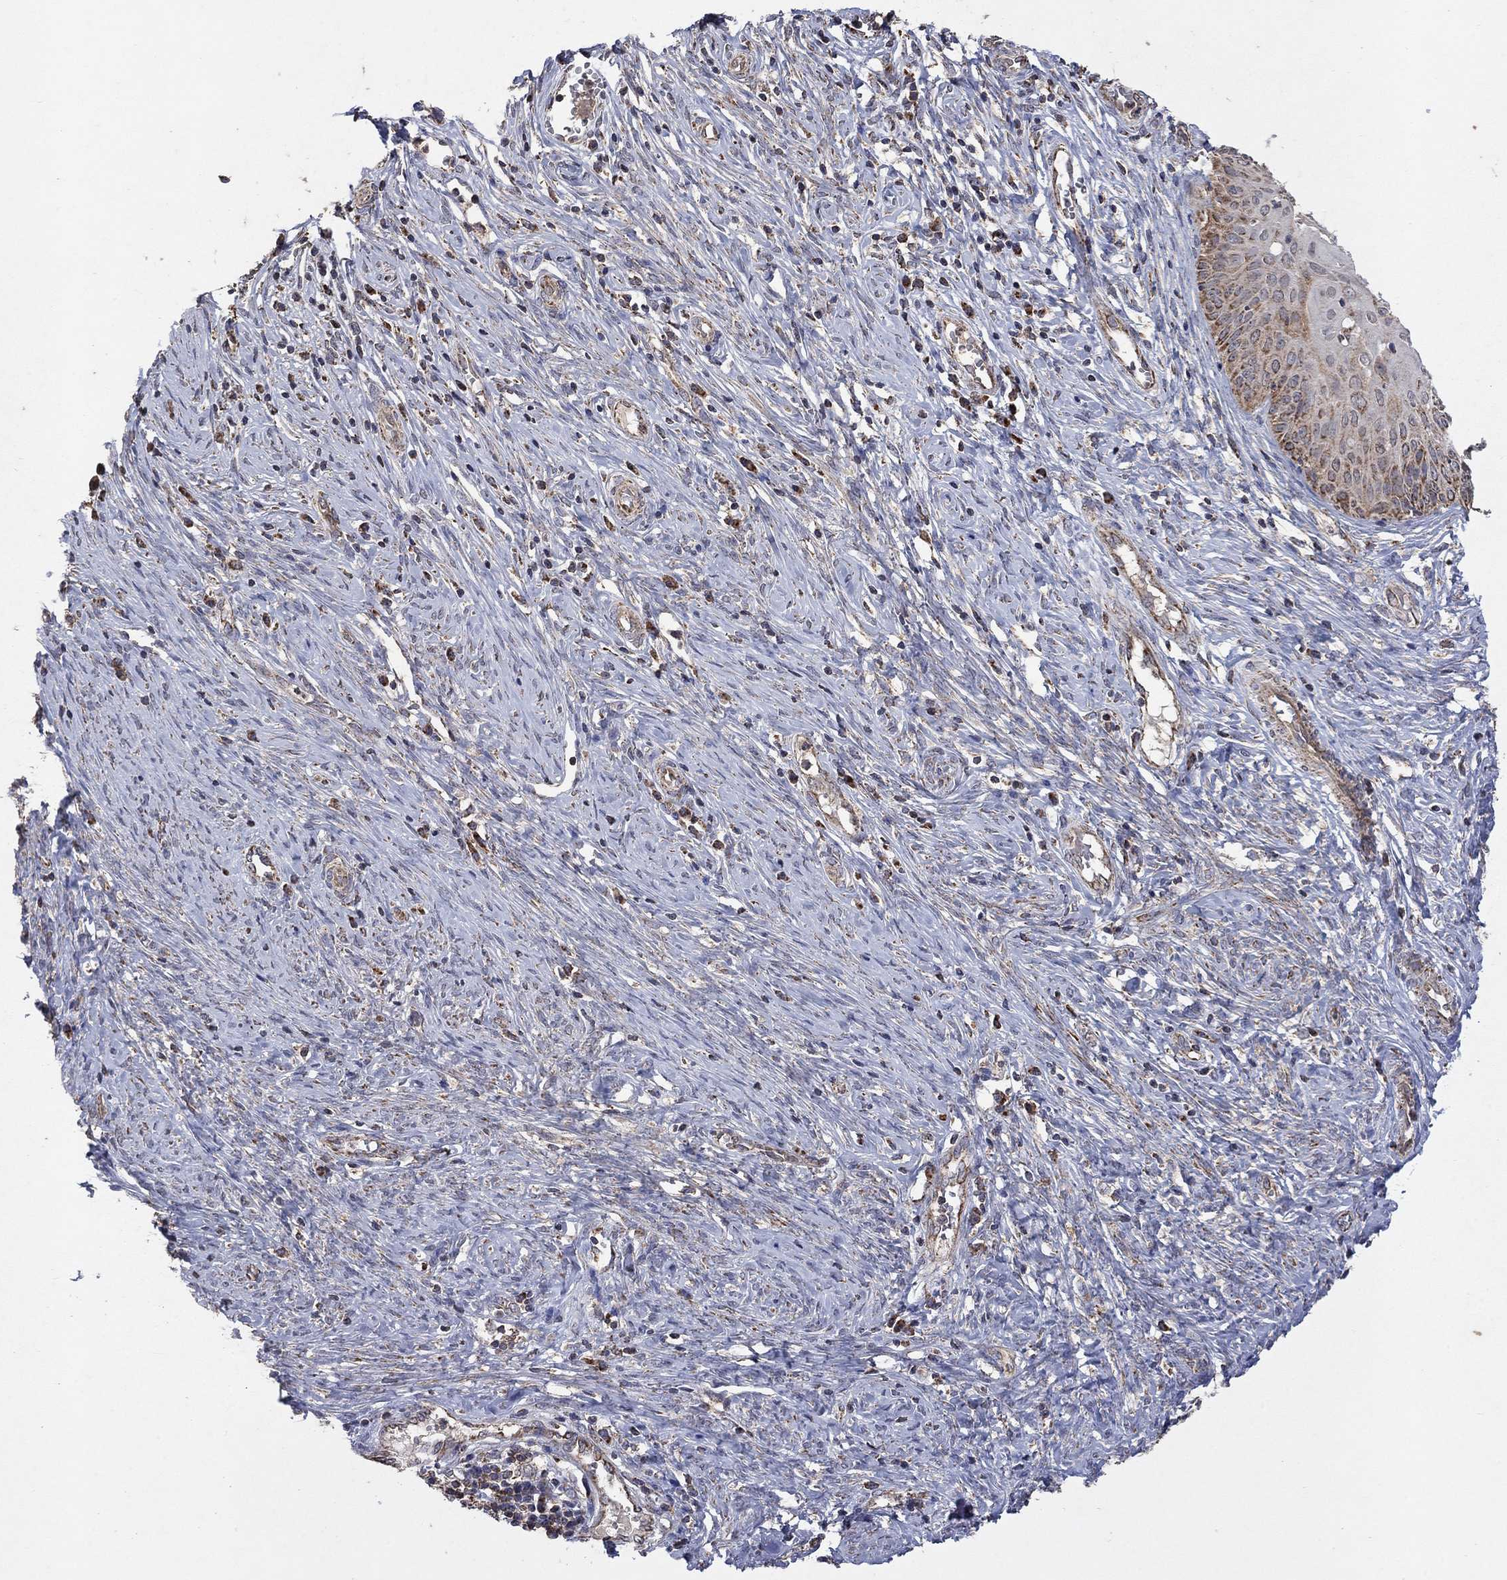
{"staining": {"intensity": "strong", "quantity": "<25%", "location": "cytoplasmic/membranous"}, "tissue": "cervical cancer", "cell_type": "Tumor cells", "image_type": "cancer", "snomed": [{"axis": "morphology", "description": "Normal tissue, NOS"}, {"axis": "morphology", "description": "Squamous cell carcinoma, NOS"}, {"axis": "topography", "description": "Cervix"}], "caption": "An immunohistochemistry (IHC) micrograph of neoplastic tissue is shown. Protein staining in brown shows strong cytoplasmic/membranous positivity in cervical squamous cell carcinoma within tumor cells.", "gene": "DPH1", "patient": {"sex": "female", "age": 39}}